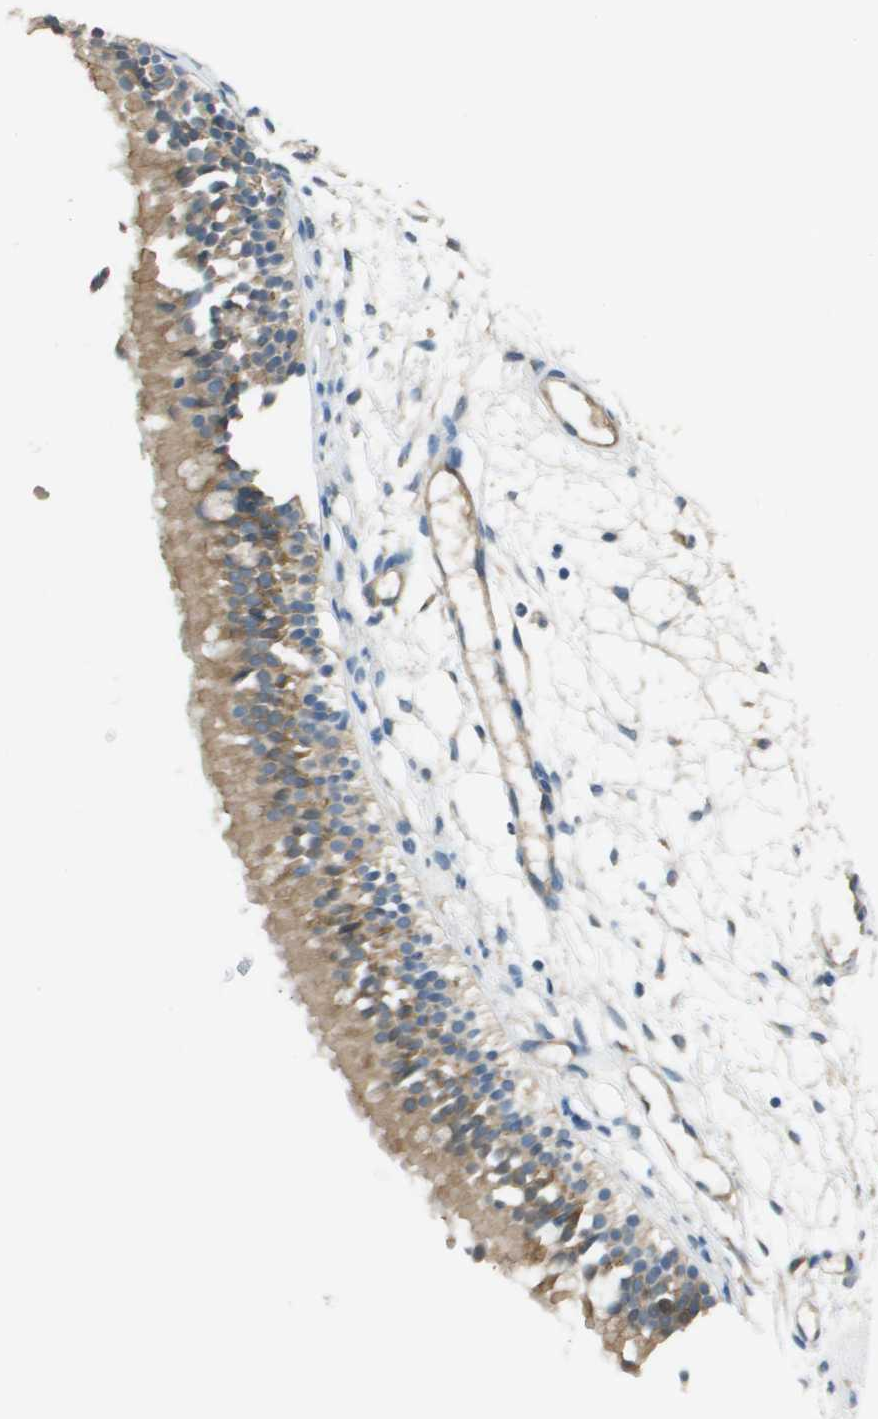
{"staining": {"intensity": "moderate", "quantity": ">75%", "location": "cytoplasmic/membranous"}, "tissue": "nasopharynx", "cell_type": "Respiratory epithelial cells", "image_type": "normal", "snomed": [{"axis": "morphology", "description": "Normal tissue, NOS"}, {"axis": "topography", "description": "Nasopharynx"}], "caption": "A micrograph of human nasopharynx stained for a protein shows moderate cytoplasmic/membranous brown staining in respiratory epithelial cells.", "gene": "CORO1B", "patient": {"sex": "female", "age": 54}}